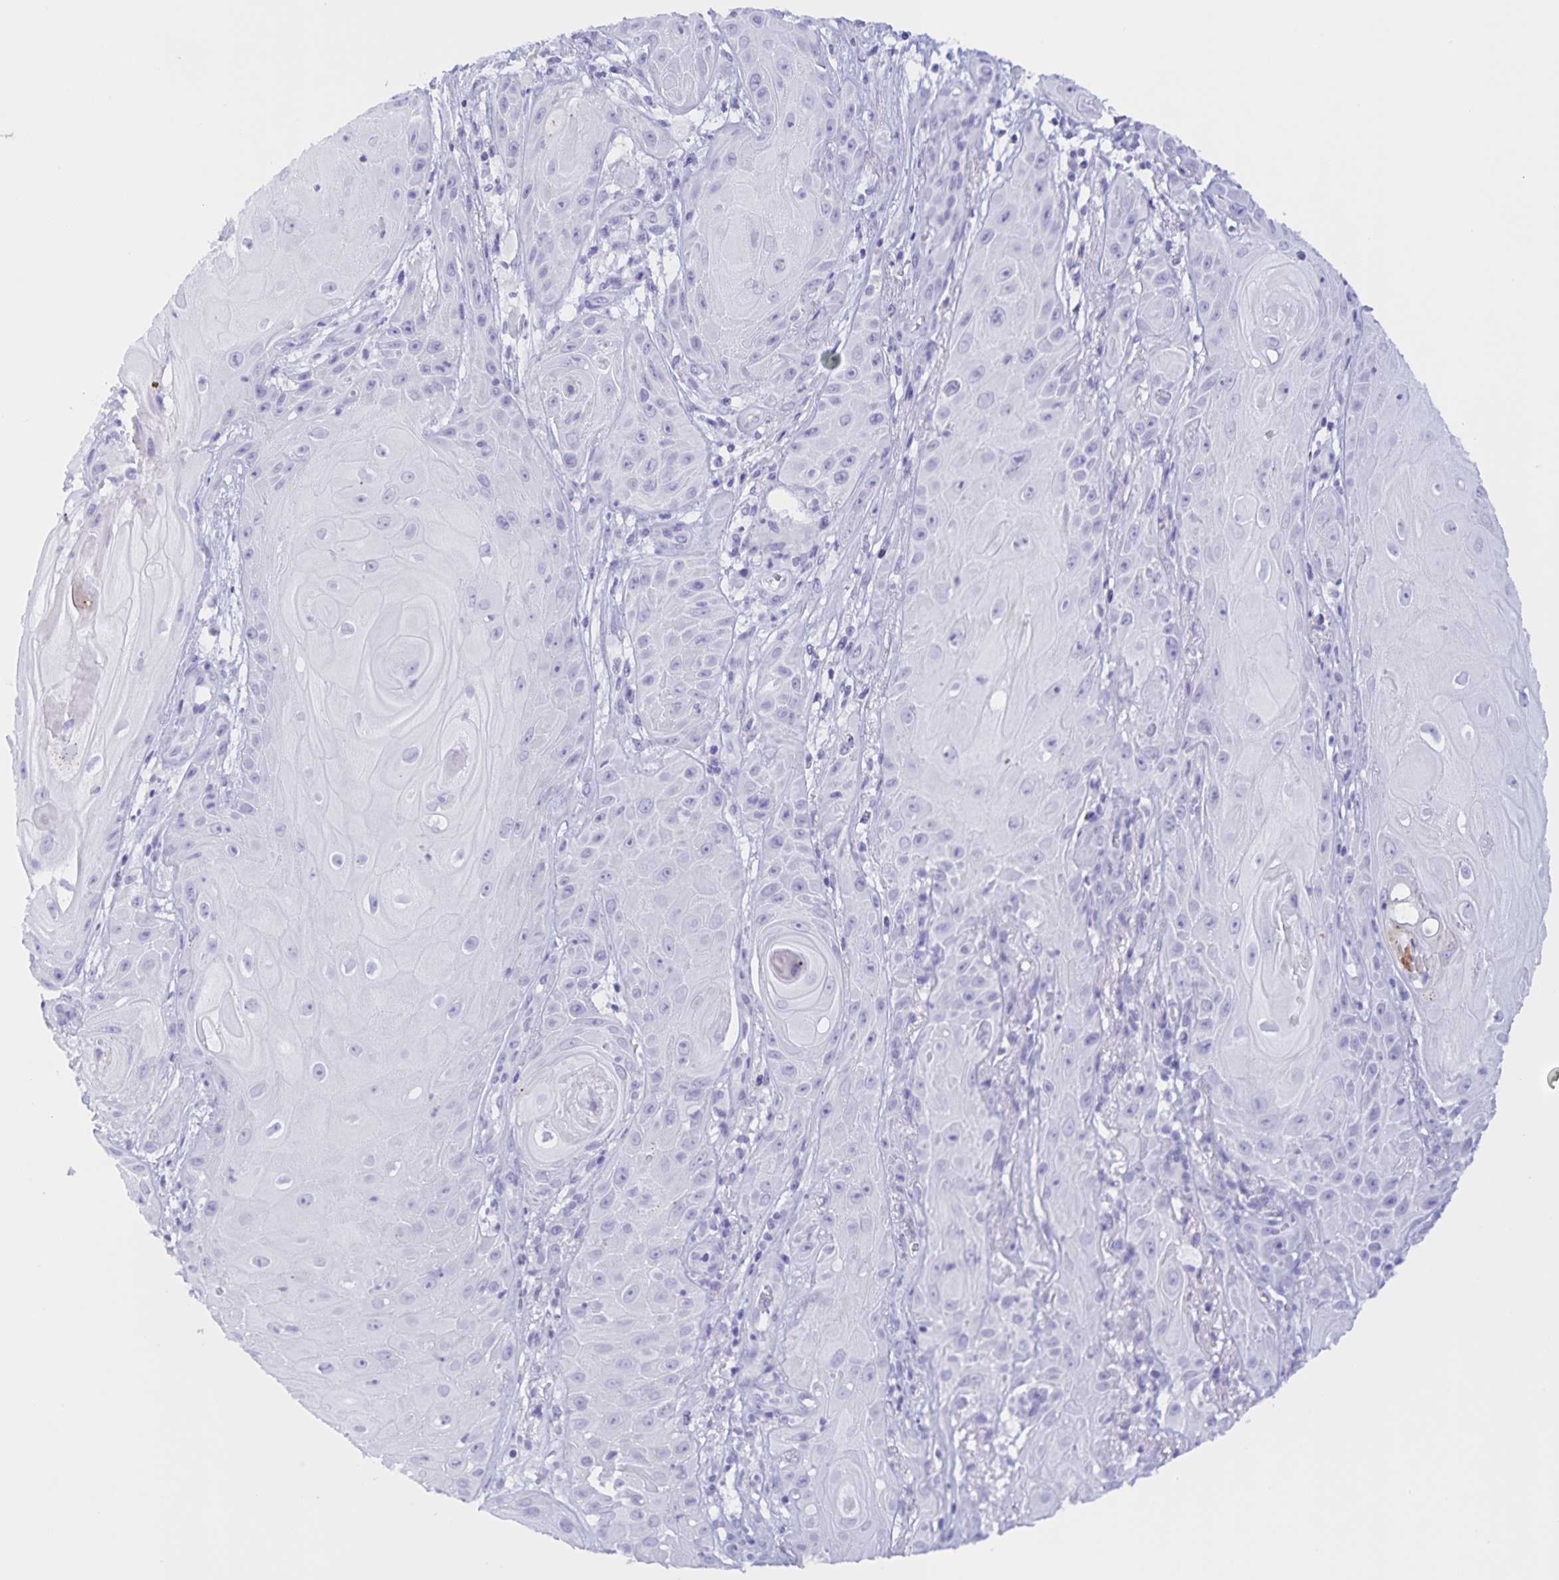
{"staining": {"intensity": "negative", "quantity": "none", "location": "none"}, "tissue": "skin cancer", "cell_type": "Tumor cells", "image_type": "cancer", "snomed": [{"axis": "morphology", "description": "Squamous cell carcinoma, NOS"}, {"axis": "topography", "description": "Skin"}], "caption": "Immunohistochemistry (IHC) histopathology image of human skin cancer (squamous cell carcinoma) stained for a protein (brown), which shows no staining in tumor cells.", "gene": "TGIF2LX", "patient": {"sex": "male", "age": 62}}